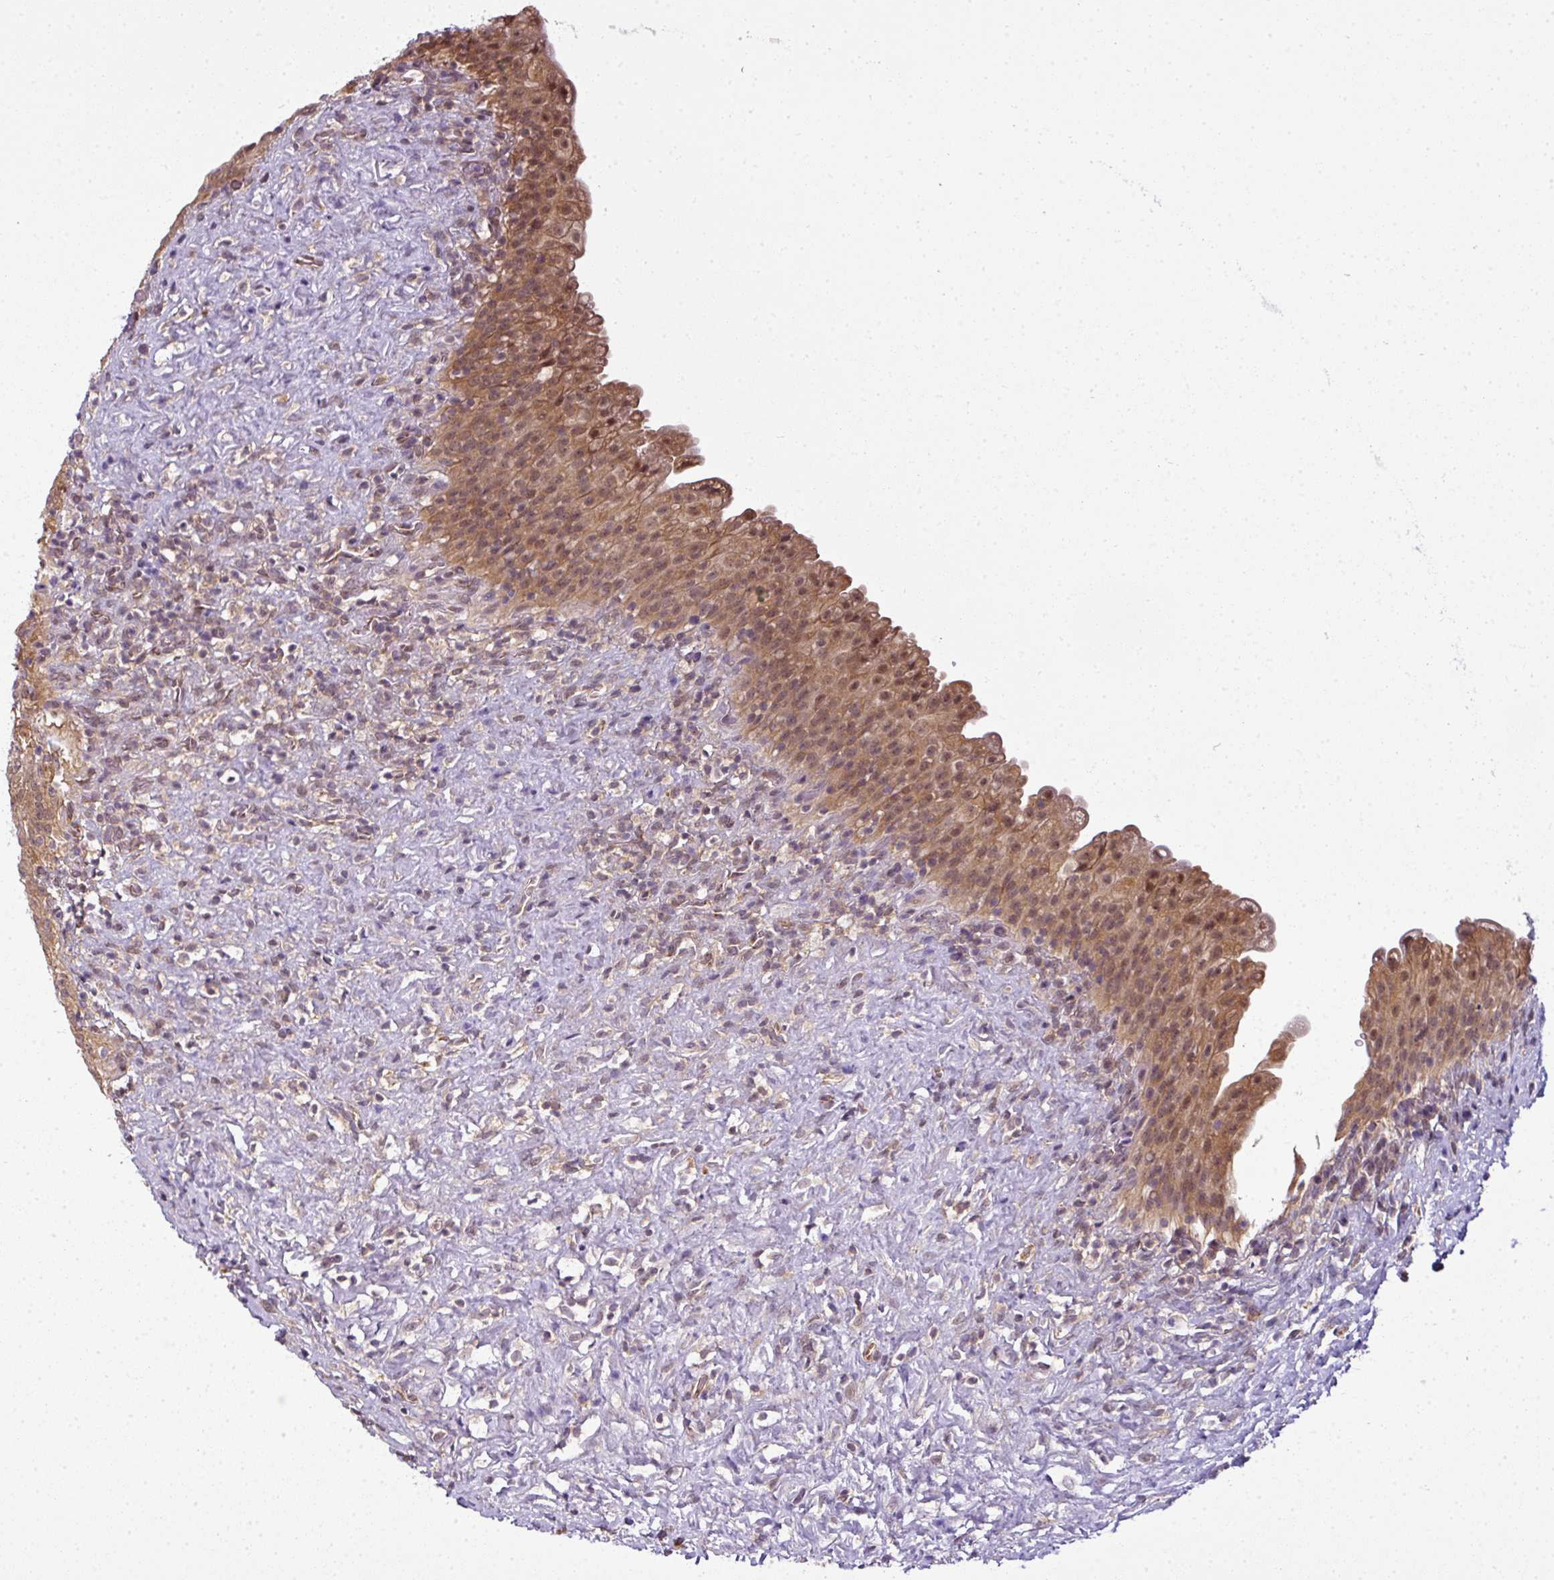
{"staining": {"intensity": "moderate", "quantity": ">75%", "location": "cytoplasmic/membranous,nuclear"}, "tissue": "urinary bladder", "cell_type": "Urothelial cells", "image_type": "normal", "snomed": [{"axis": "morphology", "description": "Normal tissue, NOS"}, {"axis": "topography", "description": "Urinary bladder"}], "caption": "Urothelial cells demonstrate medium levels of moderate cytoplasmic/membranous,nuclear expression in about >75% of cells in normal human urinary bladder. (Brightfield microscopy of DAB IHC at high magnification).", "gene": "RBM14", "patient": {"sex": "female", "age": 27}}